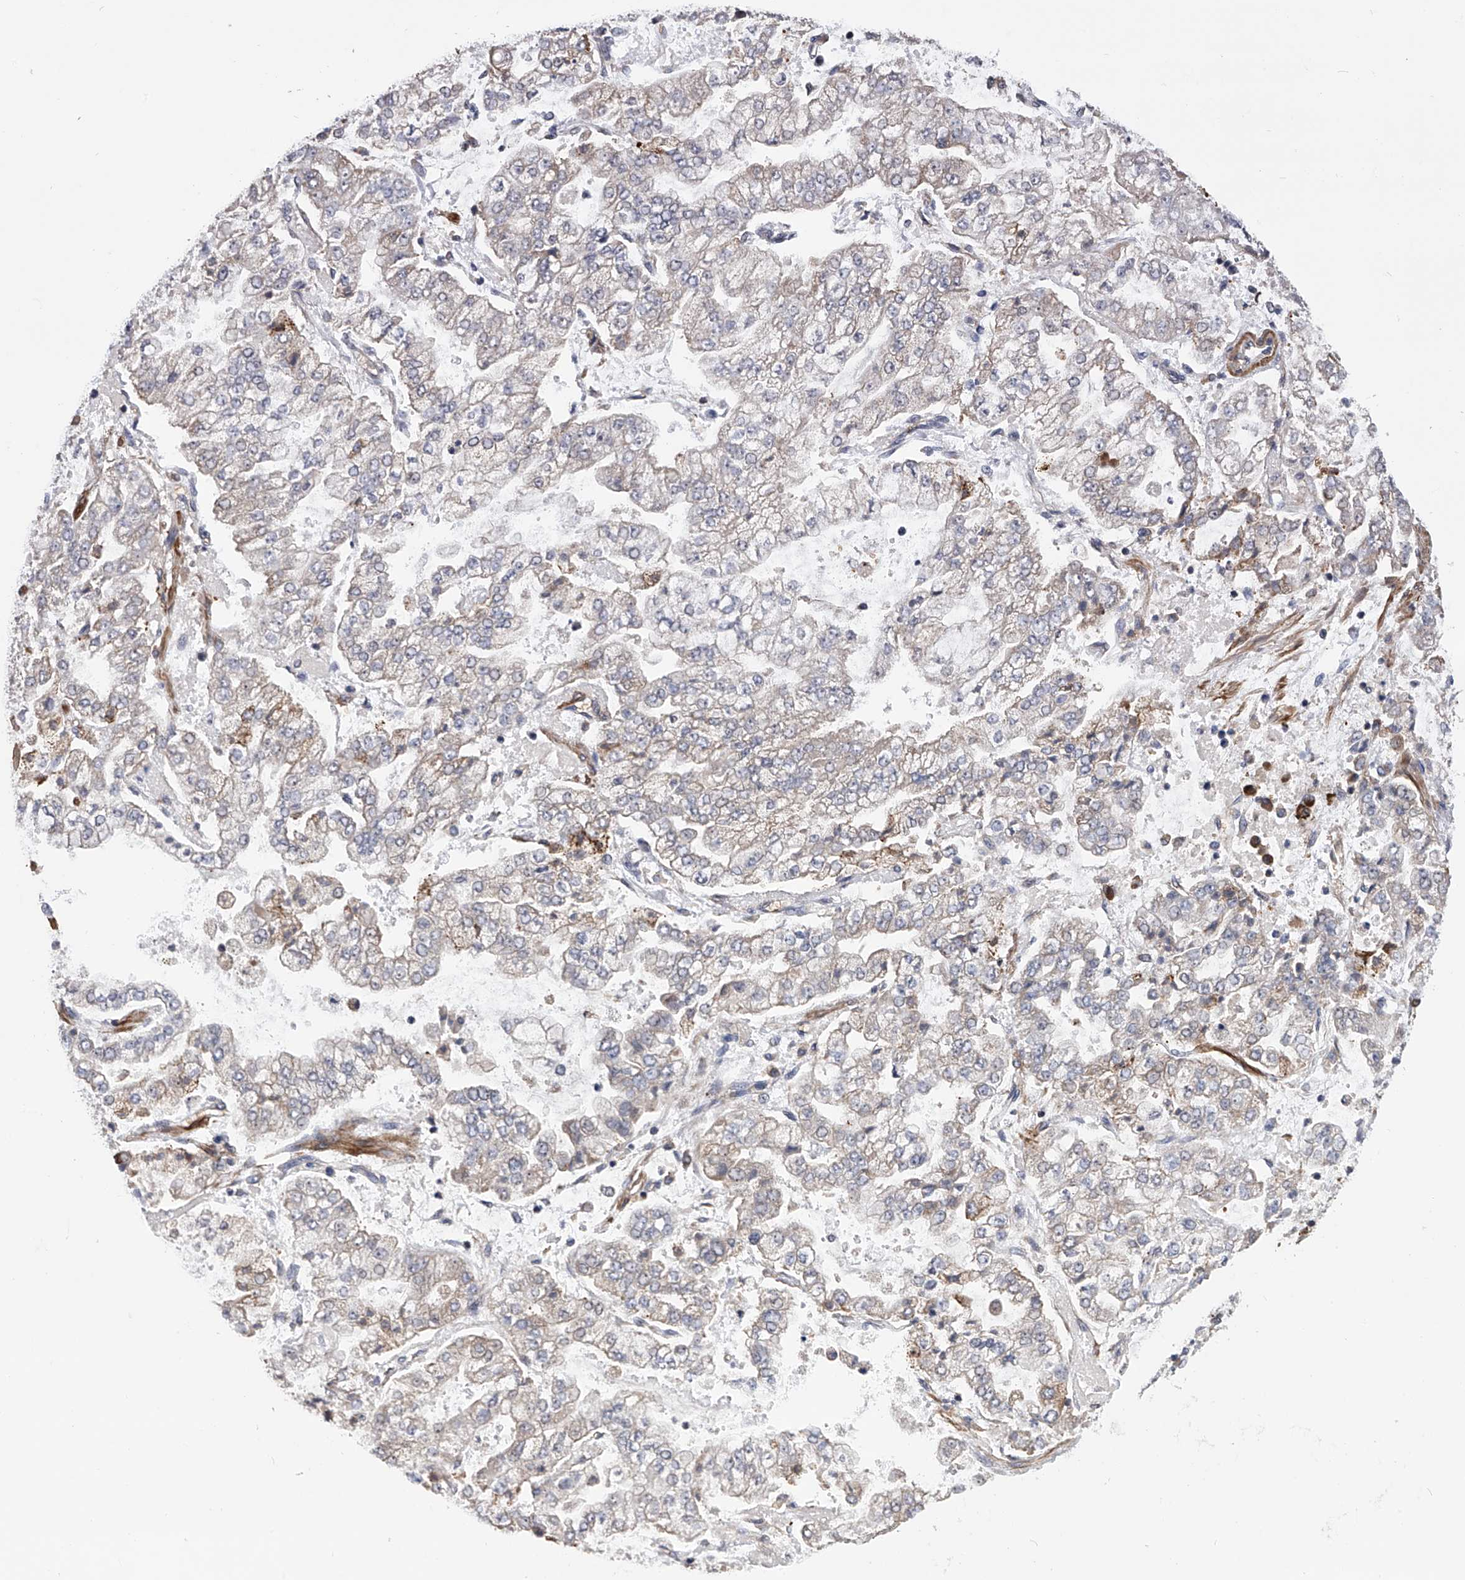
{"staining": {"intensity": "negative", "quantity": "none", "location": "none"}, "tissue": "stomach cancer", "cell_type": "Tumor cells", "image_type": "cancer", "snomed": [{"axis": "morphology", "description": "Adenocarcinoma, NOS"}, {"axis": "topography", "description": "Stomach"}], "caption": "Immunohistochemistry (IHC) micrograph of stomach cancer (adenocarcinoma) stained for a protein (brown), which displays no staining in tumor cells.", "gene": "SPOCK1", "patient": {"sex": "male", "age": 76}}